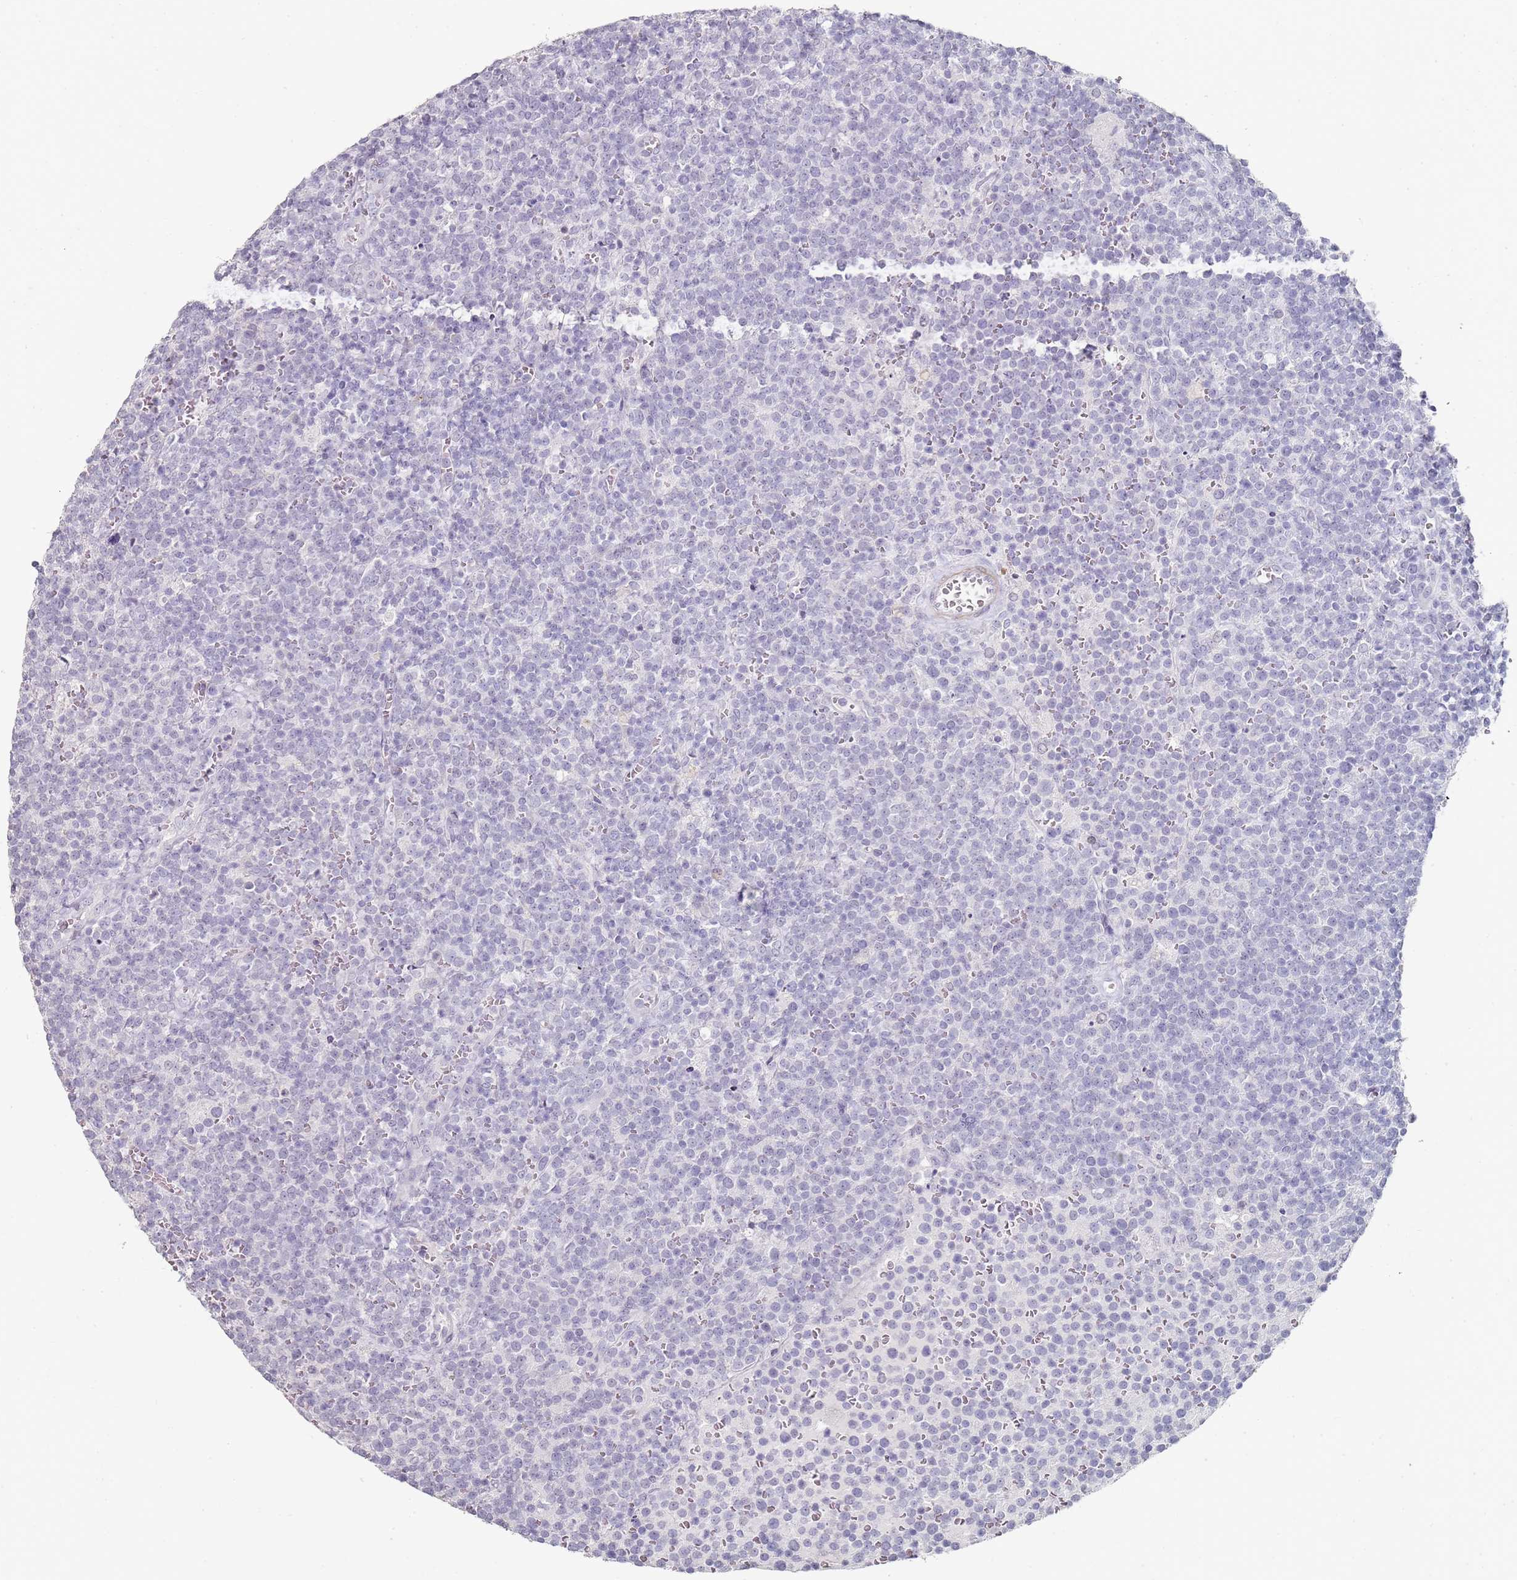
{"staining": {"intensity": "negative", "quantity": "none", "location": "none"}, "tissue": "lymphoma", "cell_type": "Tumor cells", "image_type": "cancer", "snomed": [{"axis": "morphology", "description": "Malignant lymphoma, non-Hodgkin's type, High grade"}, {"axis": "topography", "description": "Lymph node"}], "caption": "This is an immunohistochemistry (IHC) photomicrograph of malignant lymphoma, non-Hodgkin's type (high-grade). There is no positivity in tumor cells.", "gene": "DNAH11", "patient": {"sex": "male", "age": 61}}